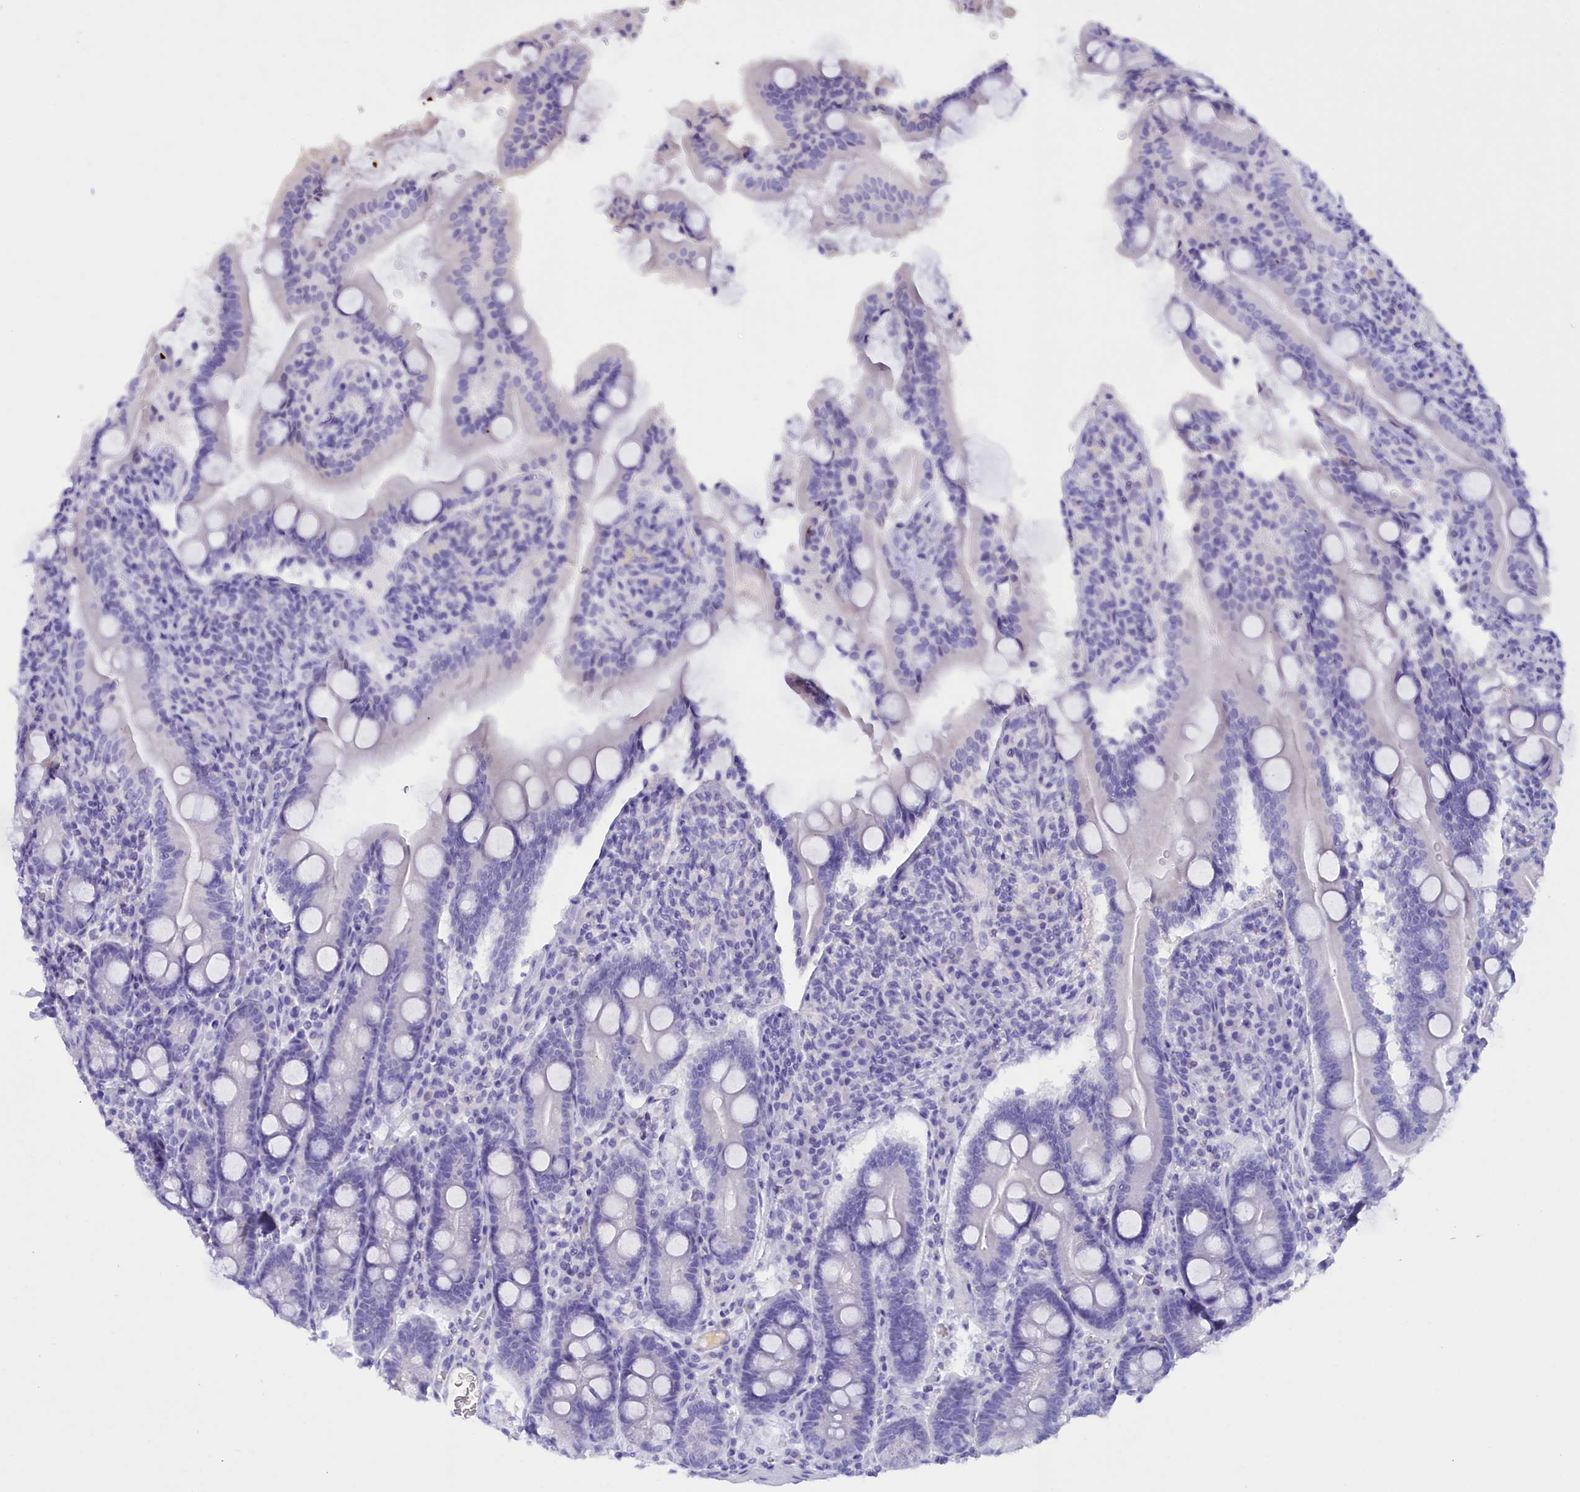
{"staining": {"intensity": "negative", "quantity": "none", "location": "none"}, "tissue": "duodenum", "cell_type": "Glandular cells", "image_type": "normal", "snomed": [{"axis": "morphology", "description": "Normal tissue, NOS"}, {"axis": "topography", "description": "Duodenum"}], "caption": "Immunohistochemistry micrograph of normal duodenum: duodenum stained with DAB displays no significant protein staining in glandular cells.", "gene": "PROK2", "patient": {"sex": "male", "age": 35}}